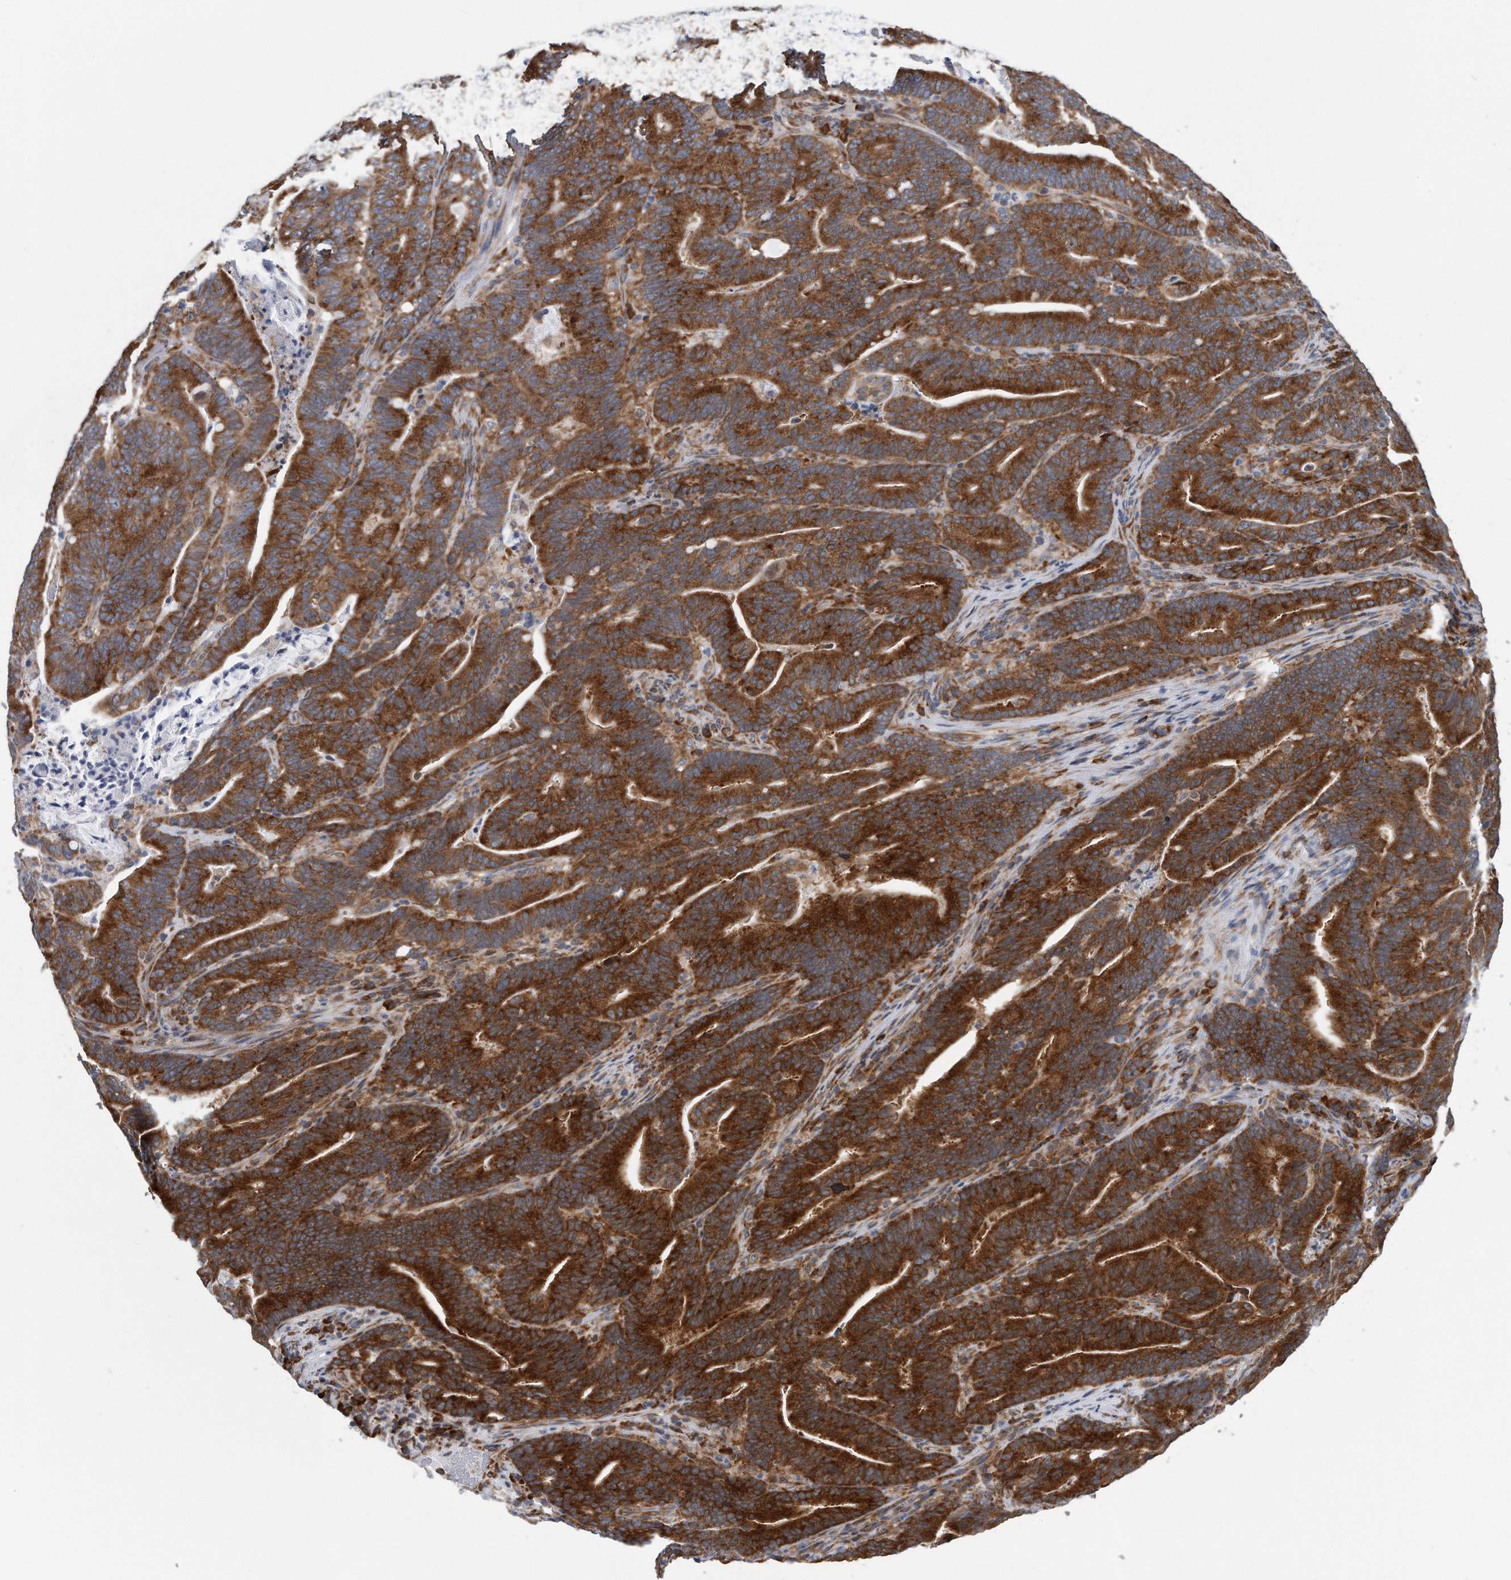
{"staining": {"intensity": "strong", "quantity": ">75%", "location": "cytoplasmic/membranous"}, "tissue": "colorectal cancer", "cell_type": "Tumor cells", "image_type": "cancer", "snomed": [{"axis": "morphology", "description": "Adenocarcinoma, NOS"}, {"axis": "topography", "description": "Colon"}], "caption": "An immunohistochemistry micrograph of neoplastic tissue is shown. Protein staining in brown highlights strong cytoplasmic/membranous positivity in adenocarcinoma (colorectal) within tumor cells.", "gene": "RPL26L1", "patient": {"sex": "female", "age": 66}}